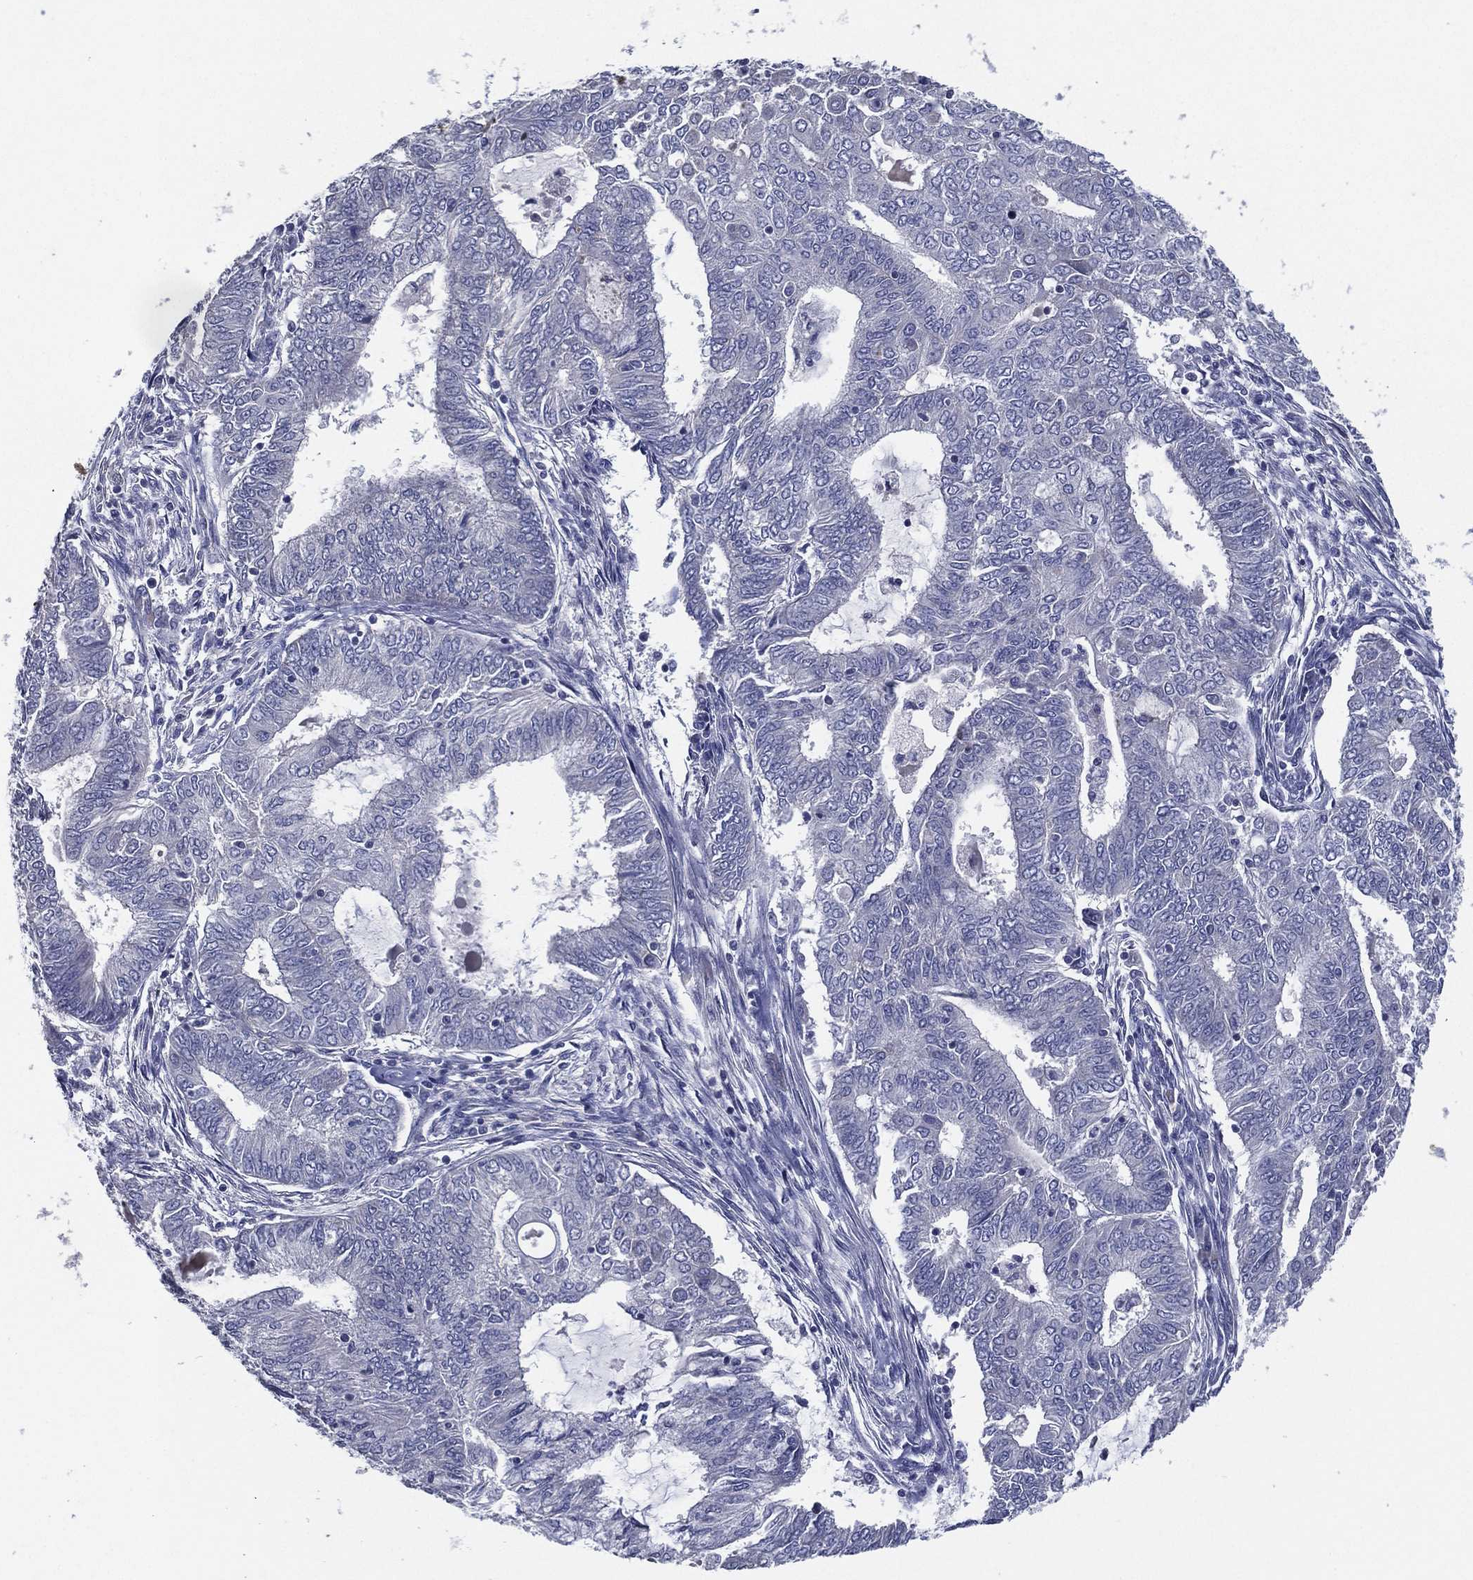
{"staining": {"intensity": "negative", "quantity": "none", "location": "none"}, "tissue": "endometrial cancer", "cell_type": "Tumor cells", "image_type": "cancer", "snomed": [{"axis": "morphology", "description": "Adenocarcinoma, NOS"}, {"axis": "topography", "description": "Endometrium"}], "caption": "High power microscopy image of an immunohistochemistry image of endometrial adenocarcinoma, revealing no significant staining in tumor cells.", "gene": "SLC13A4", "patient": {"sex": "female", "age": 62}}